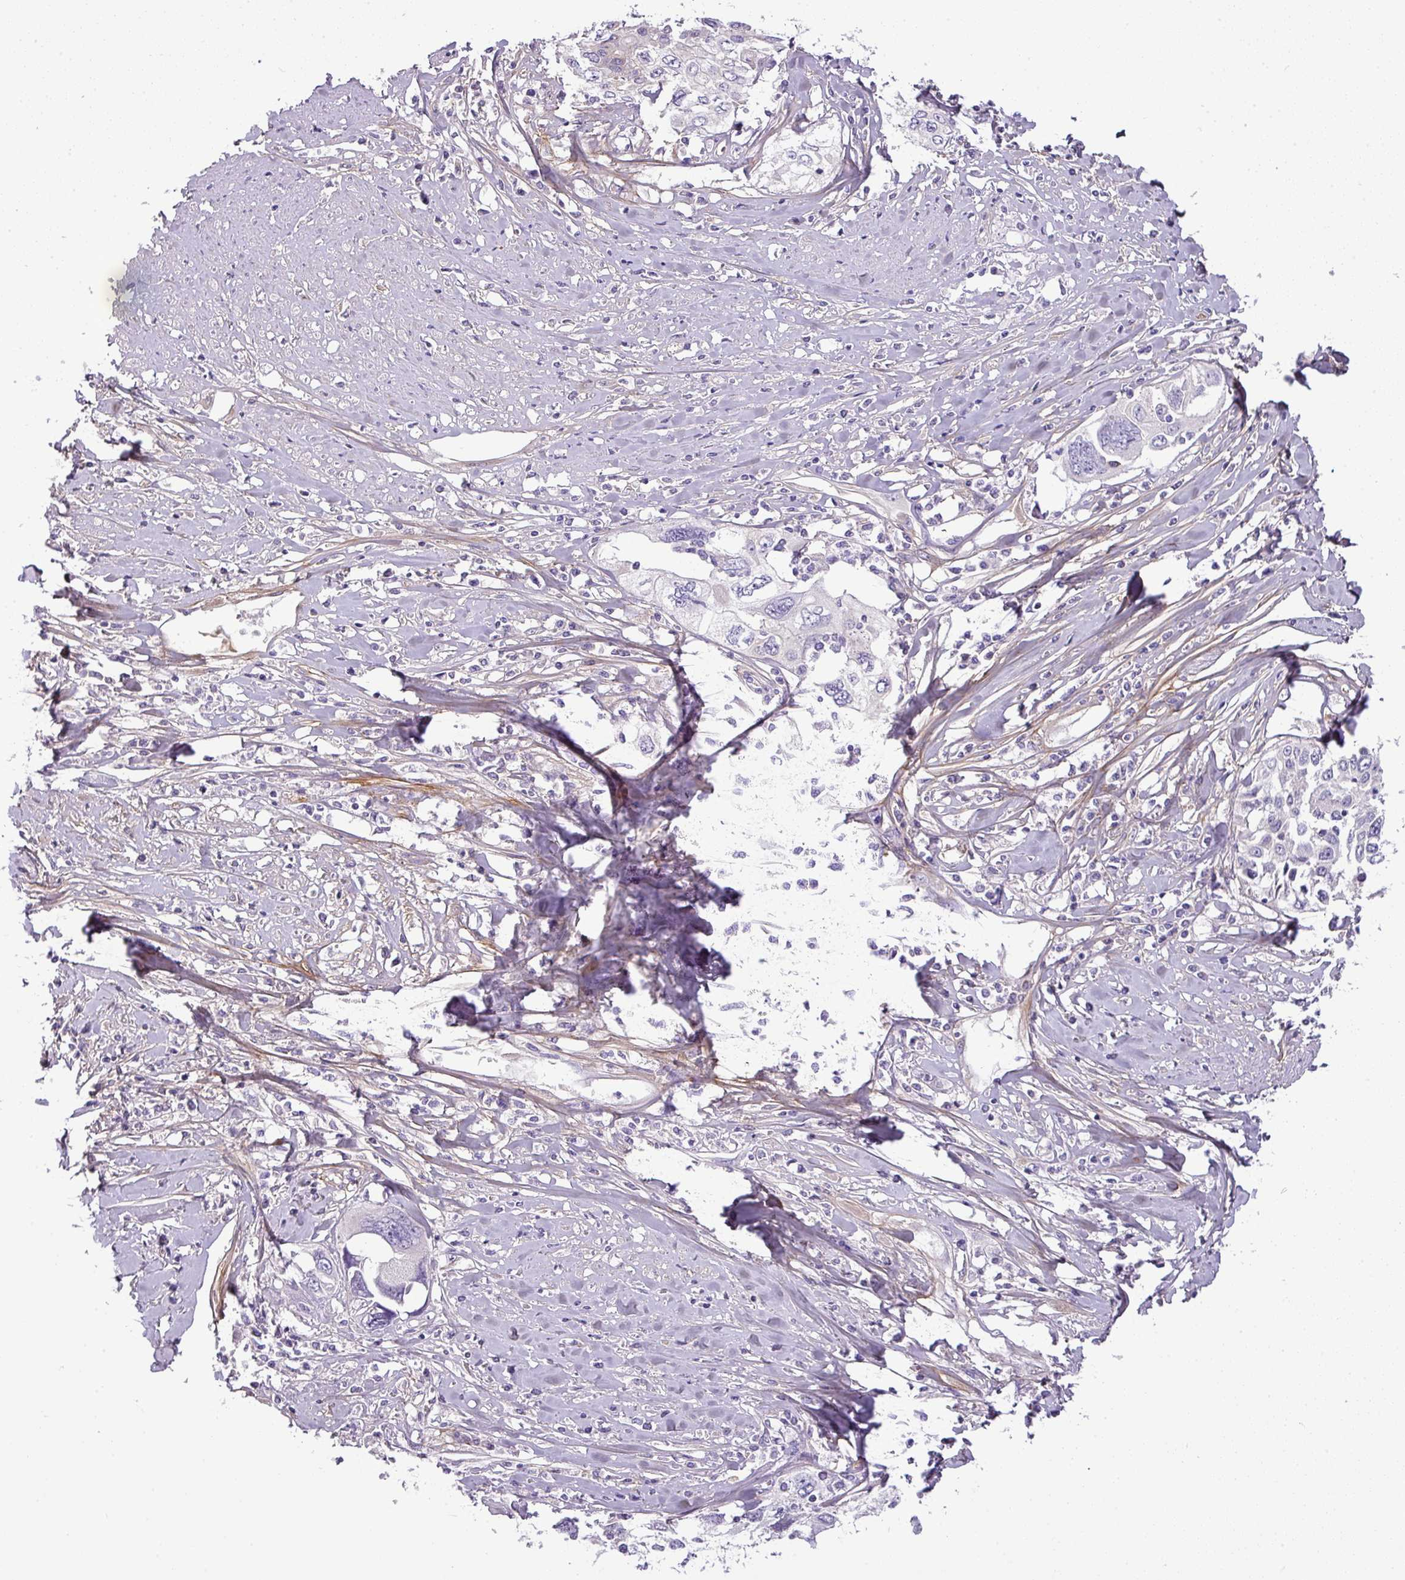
{"staining": {"intensity": "negative", "quantity": "none", "location": "none"}, "tissue": "cervical cancer", "cell_type": "Tumor cells", "image_type": "cancer", "snomed": [{"axis": "morphology", "description": "Squamous cell carcinoma, NOS"}, {"axis": "topography", "description": "Cervix"}], "caption": "This is a photomicrograph of immunohistochemistry (IHC) staining of cervical cancer (squamous cell carcinoma), which shows no staining in tumor cells. (Brightfield microscopy of DAB (3,3'-diaminobenzidine) immunohistochemistry at high magnification).", "gene": "PARD6G", "patient": {"sex": "female", "age": 31}}